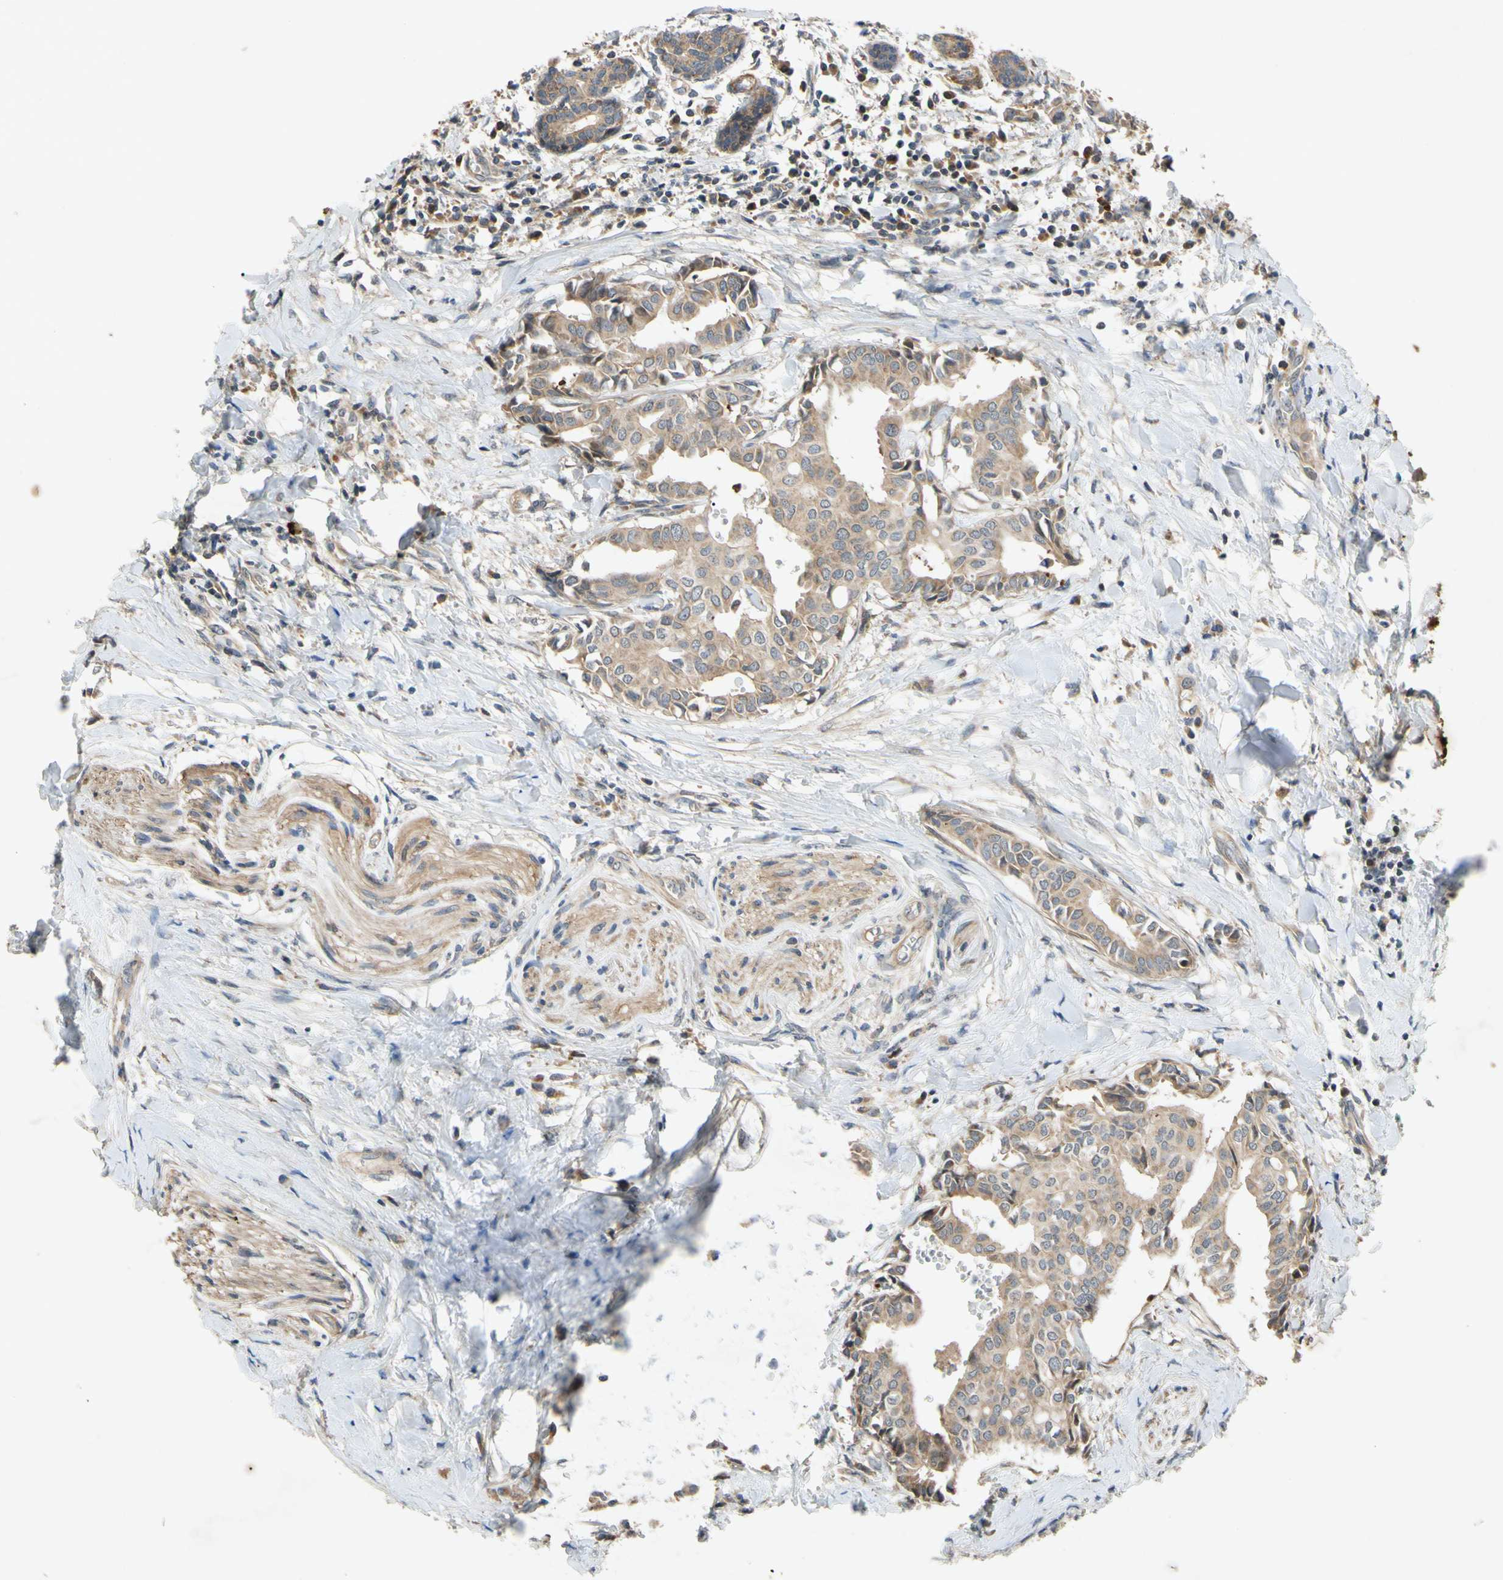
{"staining": {"intensity": "moderate", "quantity": ">75%", "location": "cytoplasmic/membranous"}, "tissue": "head and neck cancer", "cell_type": "Tumor cells", "image_type": "cancer", "snomed": [{"axis": "morphology", "description": "Adenocarcinoma, NOS"}, {"axis": "topography", "description": "Salivary gland"}, {"axis": "topography", "description": "Head-Neck"}], "caption": "Tumor cells exhibit medium levels of moderate cytoplasmic/membranous positivity in about >75% of cells in head and neck cancer.", "gene": "PARD6A", "patient": {"sex": "female", "age": 59}}